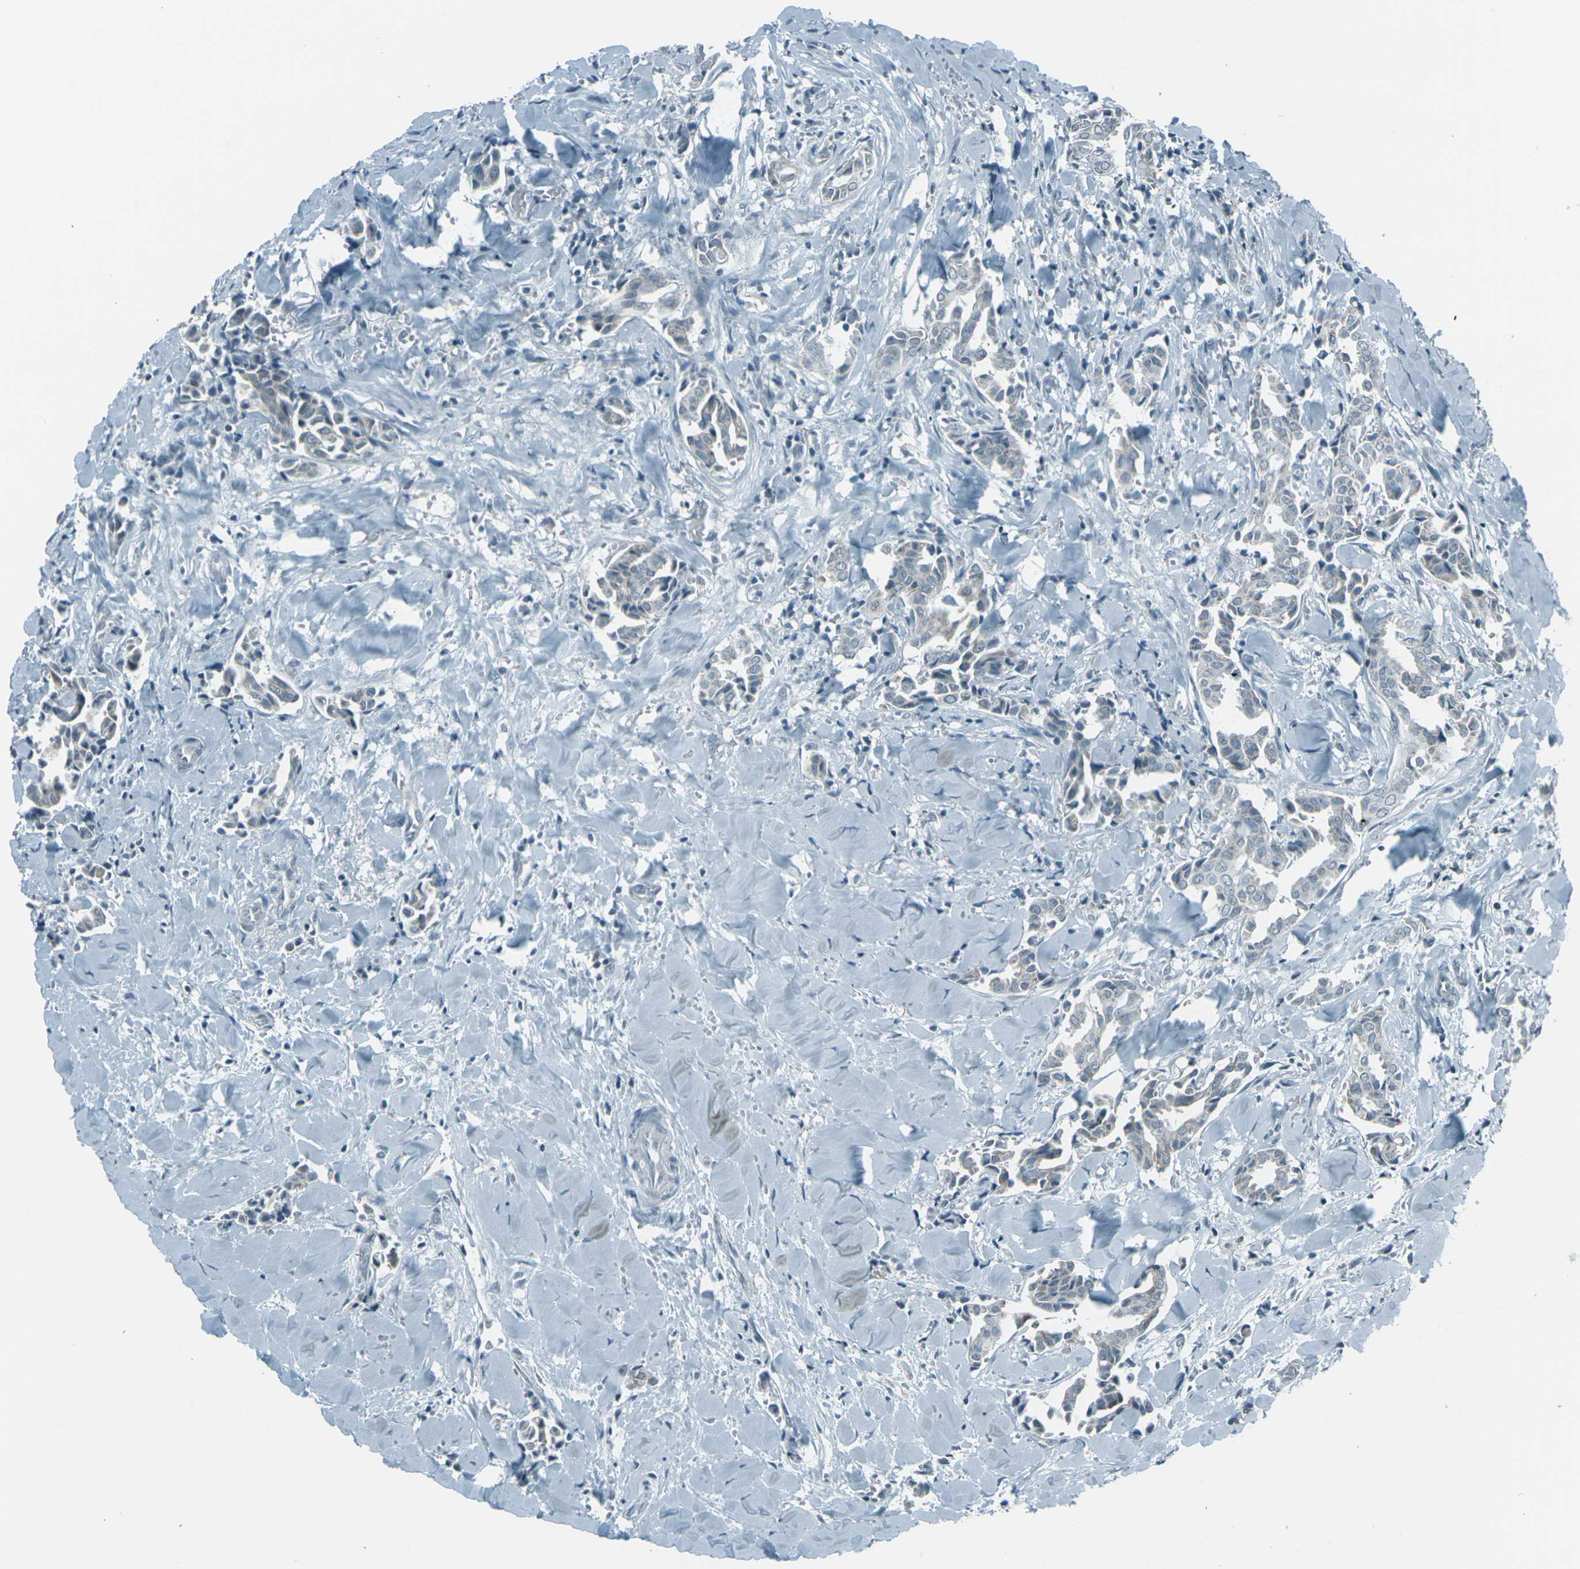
{"staining": {"intensity": "weak", "quantity": ">75%", "location": "cytoplasmic/membranous"}, "tissue": "head and neck cancer", "cell_type": "Tumor cells", "image_type": "cancer", "snomed": [{"axis": "morphology", "description": "Adenocarcinoma, NOS"}, {"axis": "topography", "description": "Salivary gland"}, {"axis": "topography", "description": "Head-Neck"}], "caption": "Approximately >75% of tumor cells in head and neck cancer (adenocarcinoma) demonstrate weak cytoplasmic/membranous protein positivity as visualized by brown immunohistochemical staining.", "gene": "H2BC1", "patient": {"sex": "female", "age": 59}}